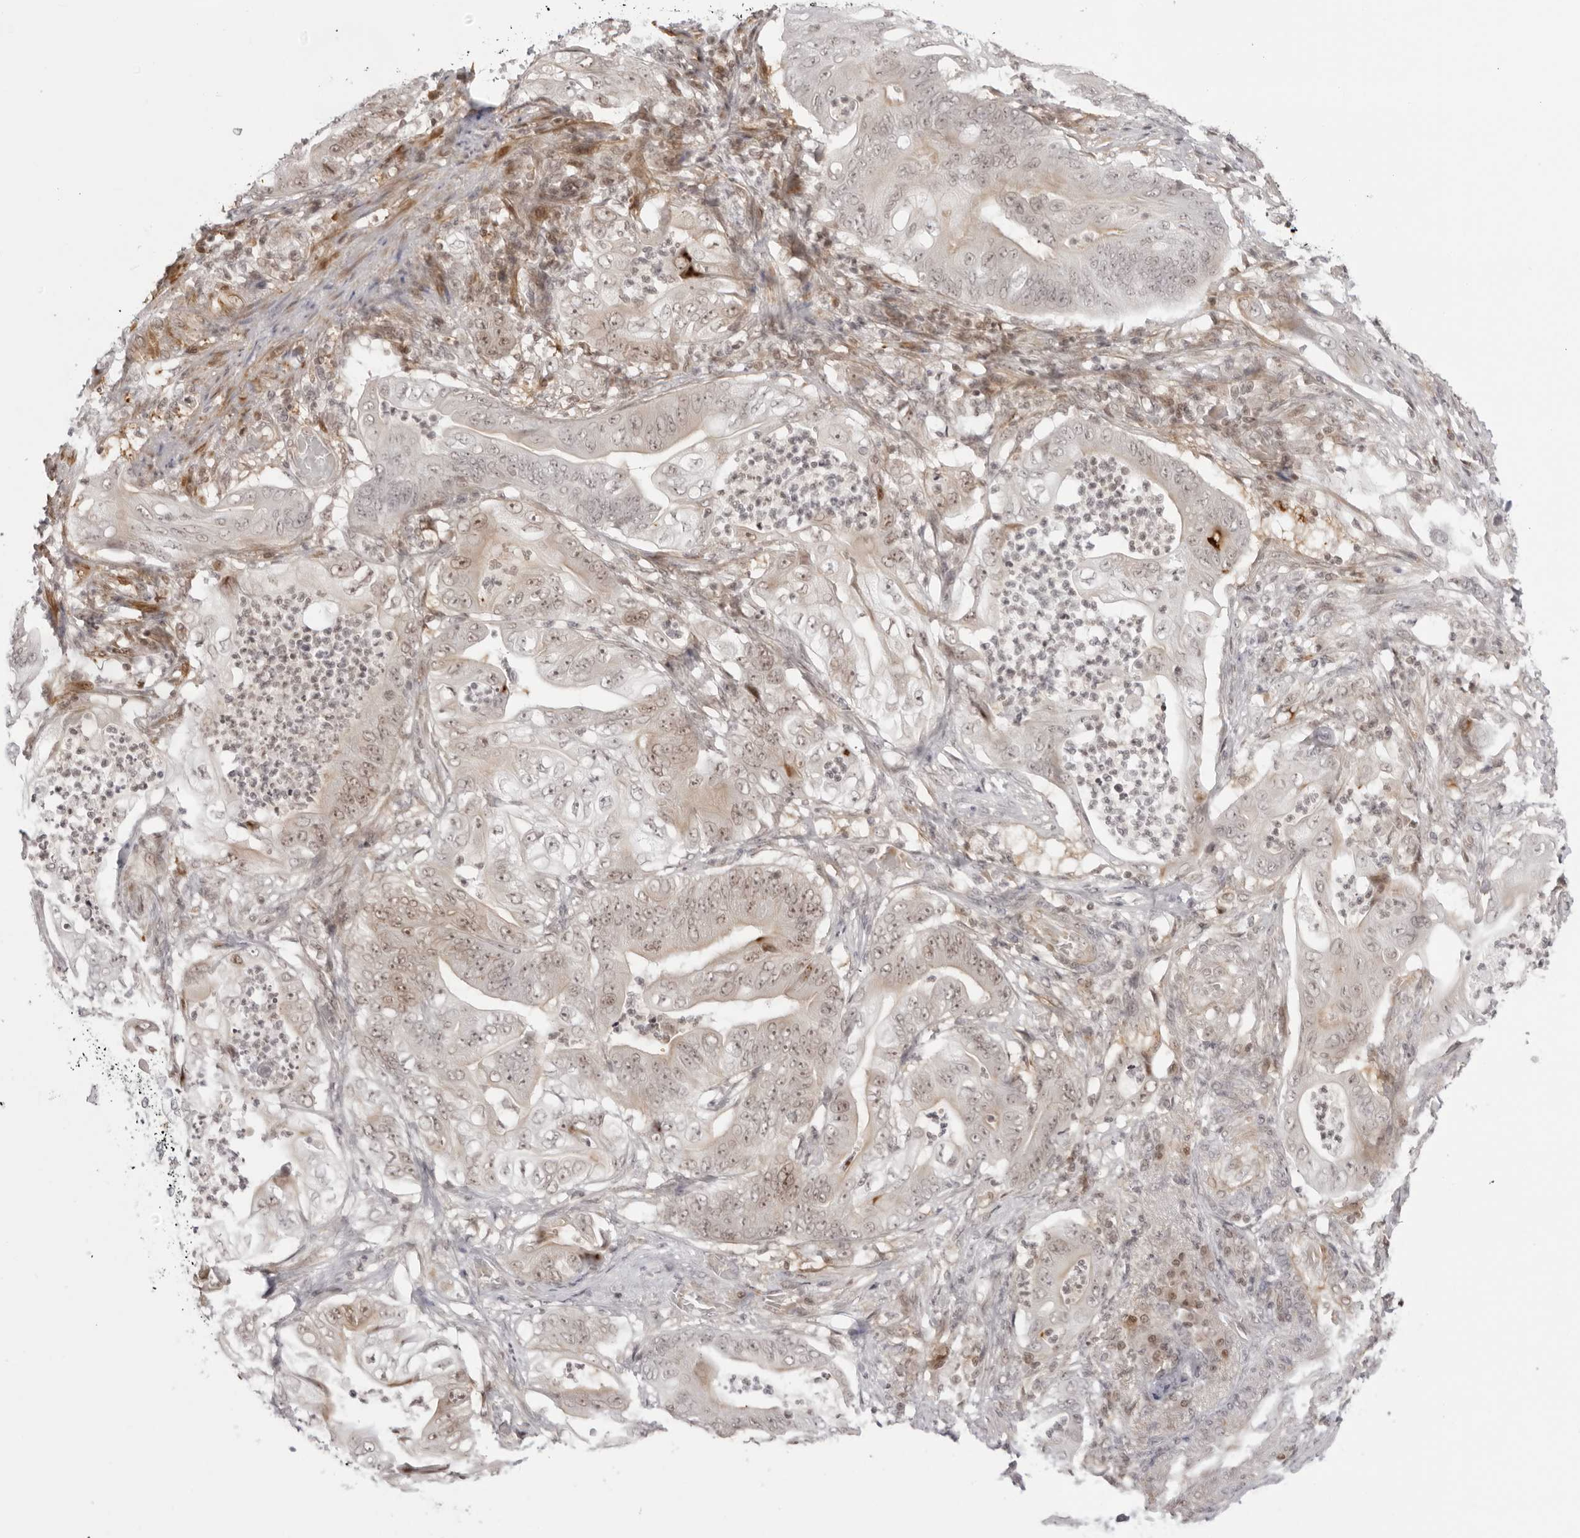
{"staining": {"intensity": "weak", "quantity": "<25%", "location": "nuclear"}, "tissue": "stomach cancer", "cell_type": "Tumor cells", "image_type": "cancer", "snomed": [{"axis": "morphology", "description": "Adenocarcinoma, NOS"}, {"axis": "topography", "description": "Stomach"}], "caption": "This micrograph is of stomach cancer (adenocarcinoma) stained with immunohistochemistry (IHC) to label a protein in brown with the nuclei are counter-stained blue. There is no expression in tumor cells.", "gene": "RNF146", "patient": {"sex": "female", "age": 73}}